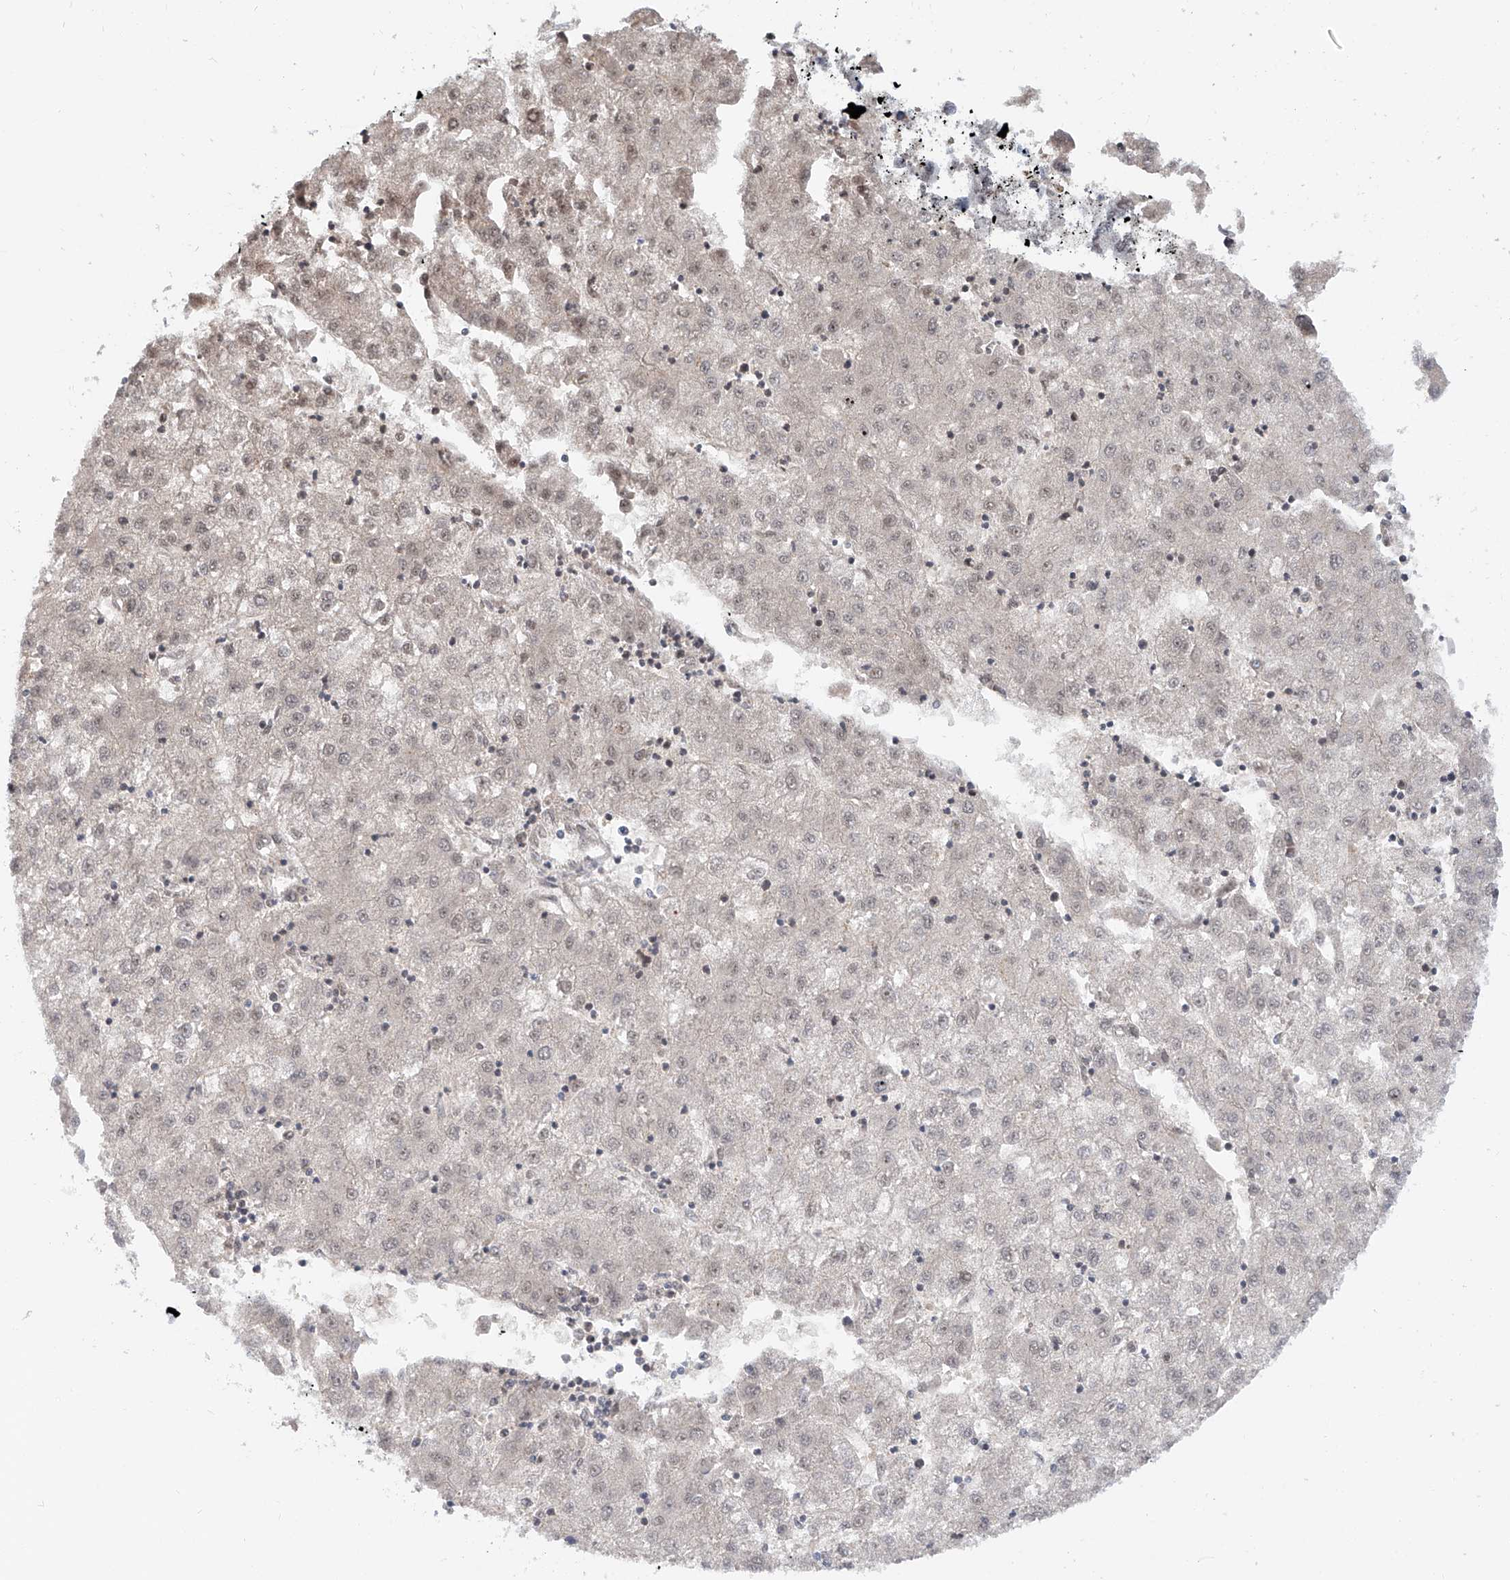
{"staining": {"intensity": "weak", "quantity": "<25%", "location": "nuclear"}, "tissue": "liver cancer", "cell_type": "Tumor cells", "image_type": "cancer", "snomed": [{"axis": "morphology", "description": "Carcinoma, Hepatocellular, NOS"}, {"axis": "topography", "description": "Liver"}], "caption": "Liver hepatocellular carcinoma was stained to show a protein in brown. There is no significant positivity in tumor cells. (IHC, brightfield microscopy, high magnification).", "gene": "SNRNP200", "patient": {"sex": "male", "age": 72}}